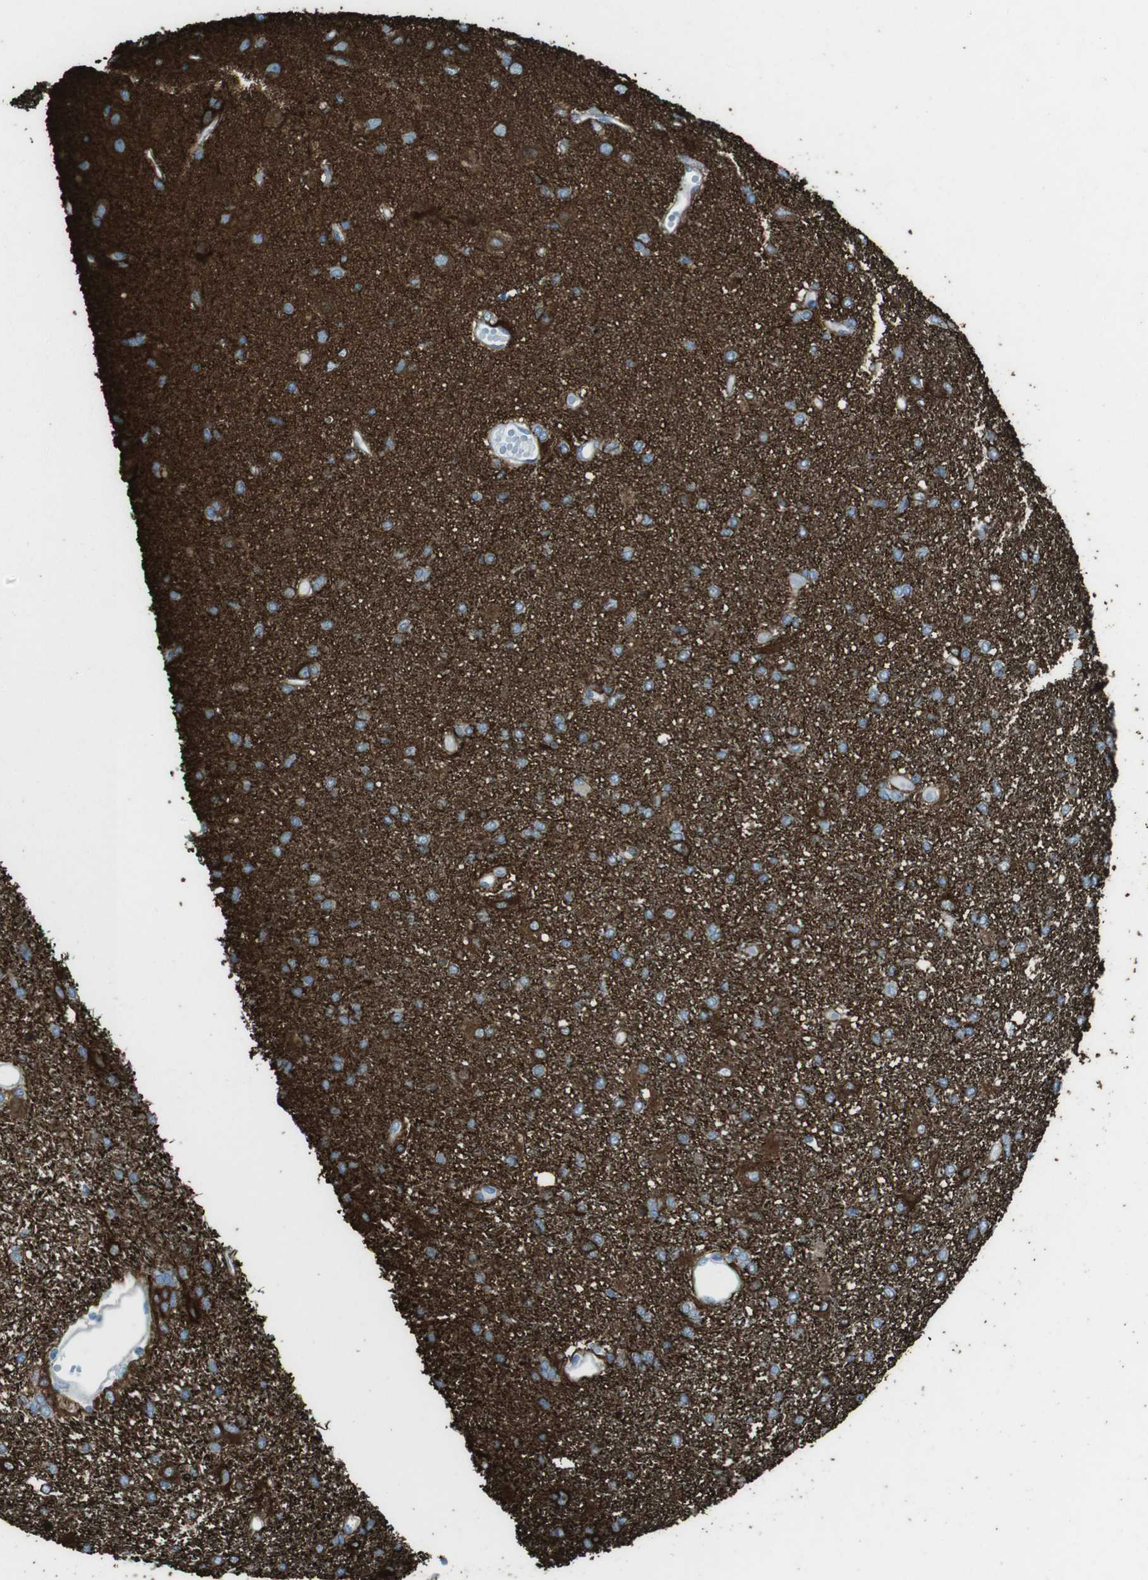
{"staining": {"intensity": "strong", "quantity": ">75%", "location": "cytoplasmic/membranous"}, "tissue": "glioma", "cell_type": "Tumor cells", "image_type": "cancer", "snomed": [{"axis": "morphology", "description": "Glioma, malignant, High grade"}, {"axis": "topography", "description": "Brain"}], "caption": "Brown immunohistochemical staining in malignant glioma (high-grade) displays strong cytoplasmic/membranous expression in approximately >75% of tumor cells.", "gene": "TUBB2A", "patient": {"sex": "female", "age": 59}}